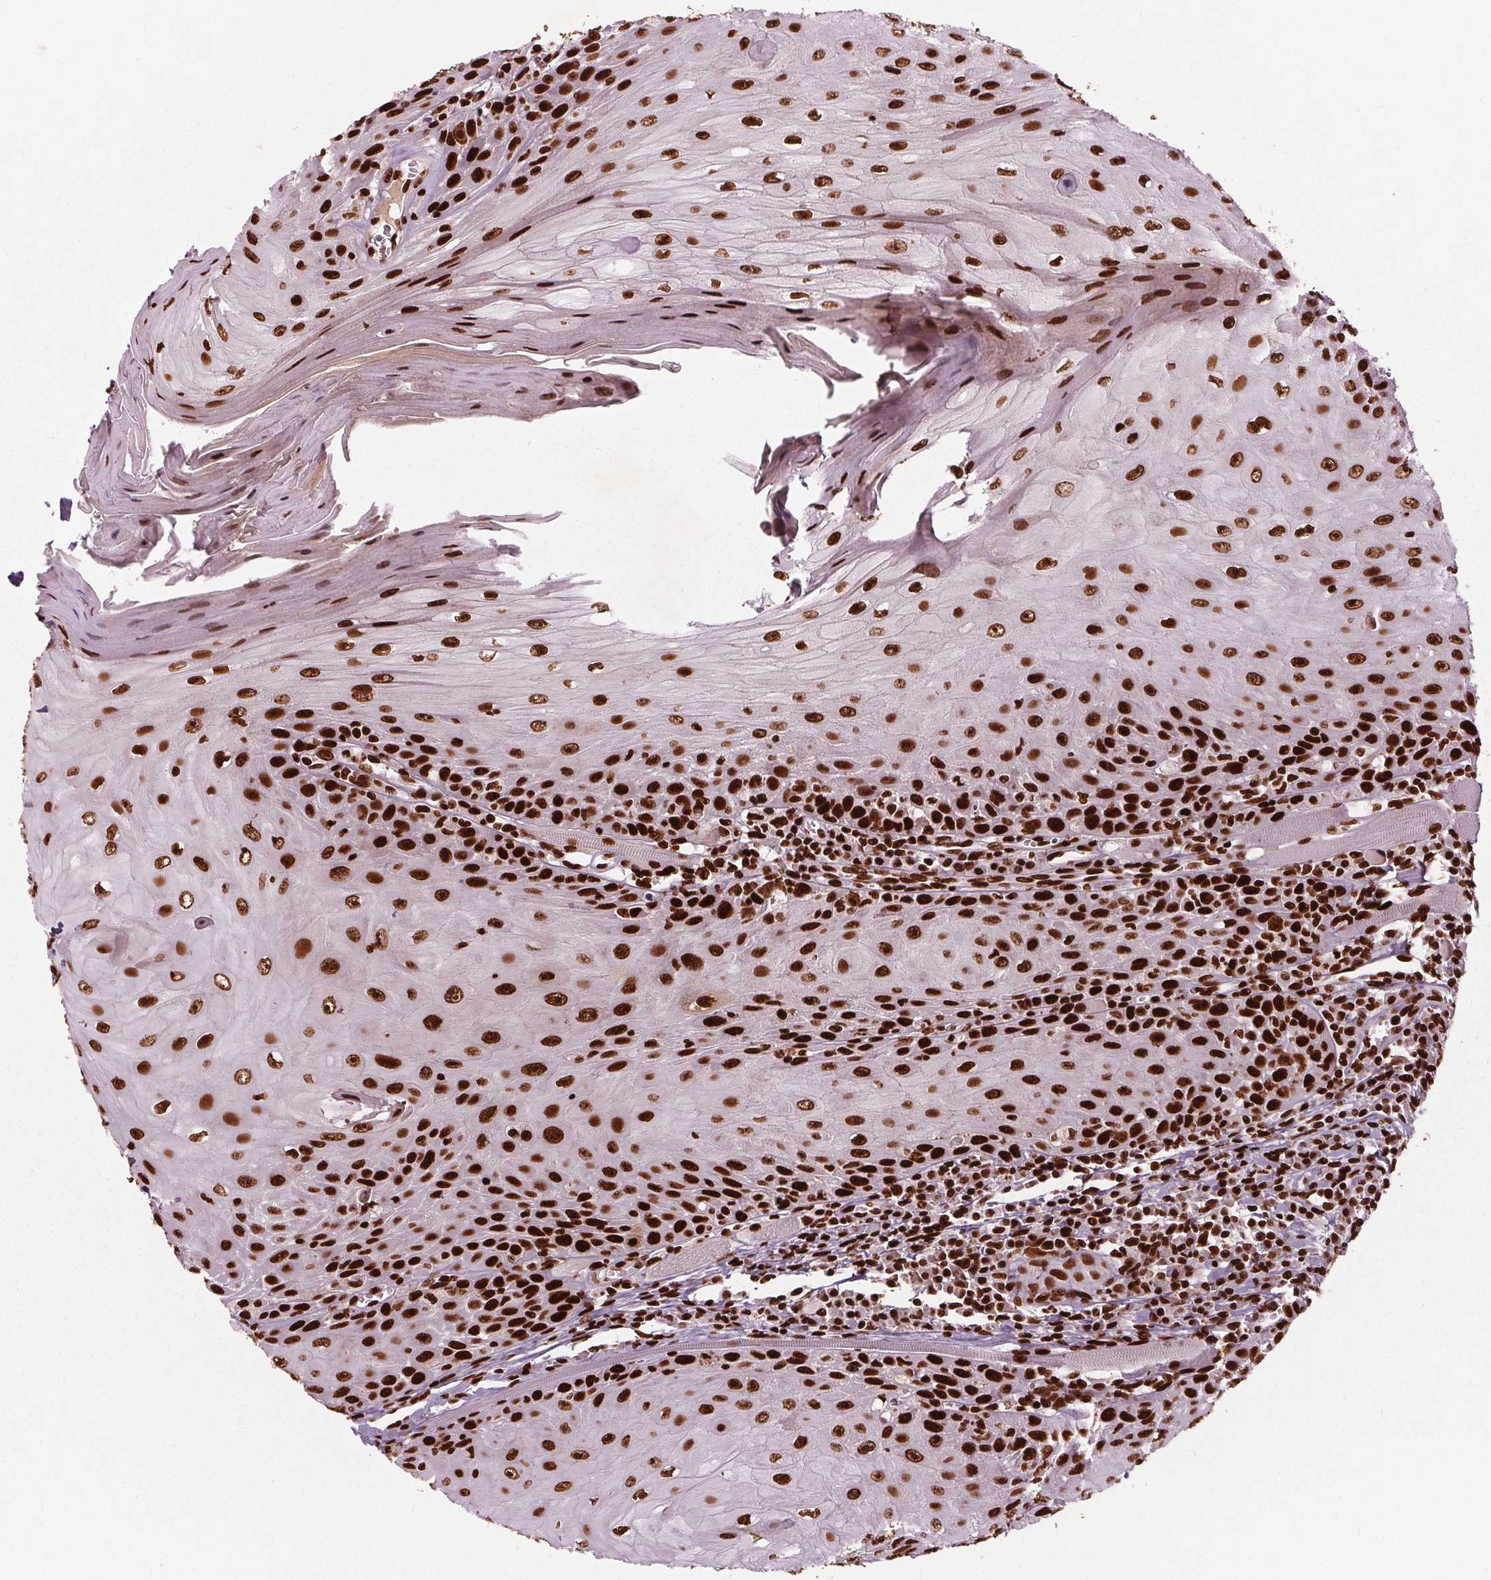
{"staining": {"intensity": "strong", "quantity": ">75%", "location": "nuclear"}, "tissue": "head and neck cancer", "cell_type": "Tumor cells", "image_type": "cancer", "snomed": [{"axis": "morphology", "description": "Squamous cell carcinoma, NOS"}, {"axis": "topography", "description": "Head-Neck"}], "caption": "About >75% of tumor cells in head and neck cancer (squamous cell carcinoma) demonstrate strong nuclear protein staining as visualized by brown immunohistochemical staining.", "gene": "BRD4", "patient": {"sex": "male", "age": 52}}